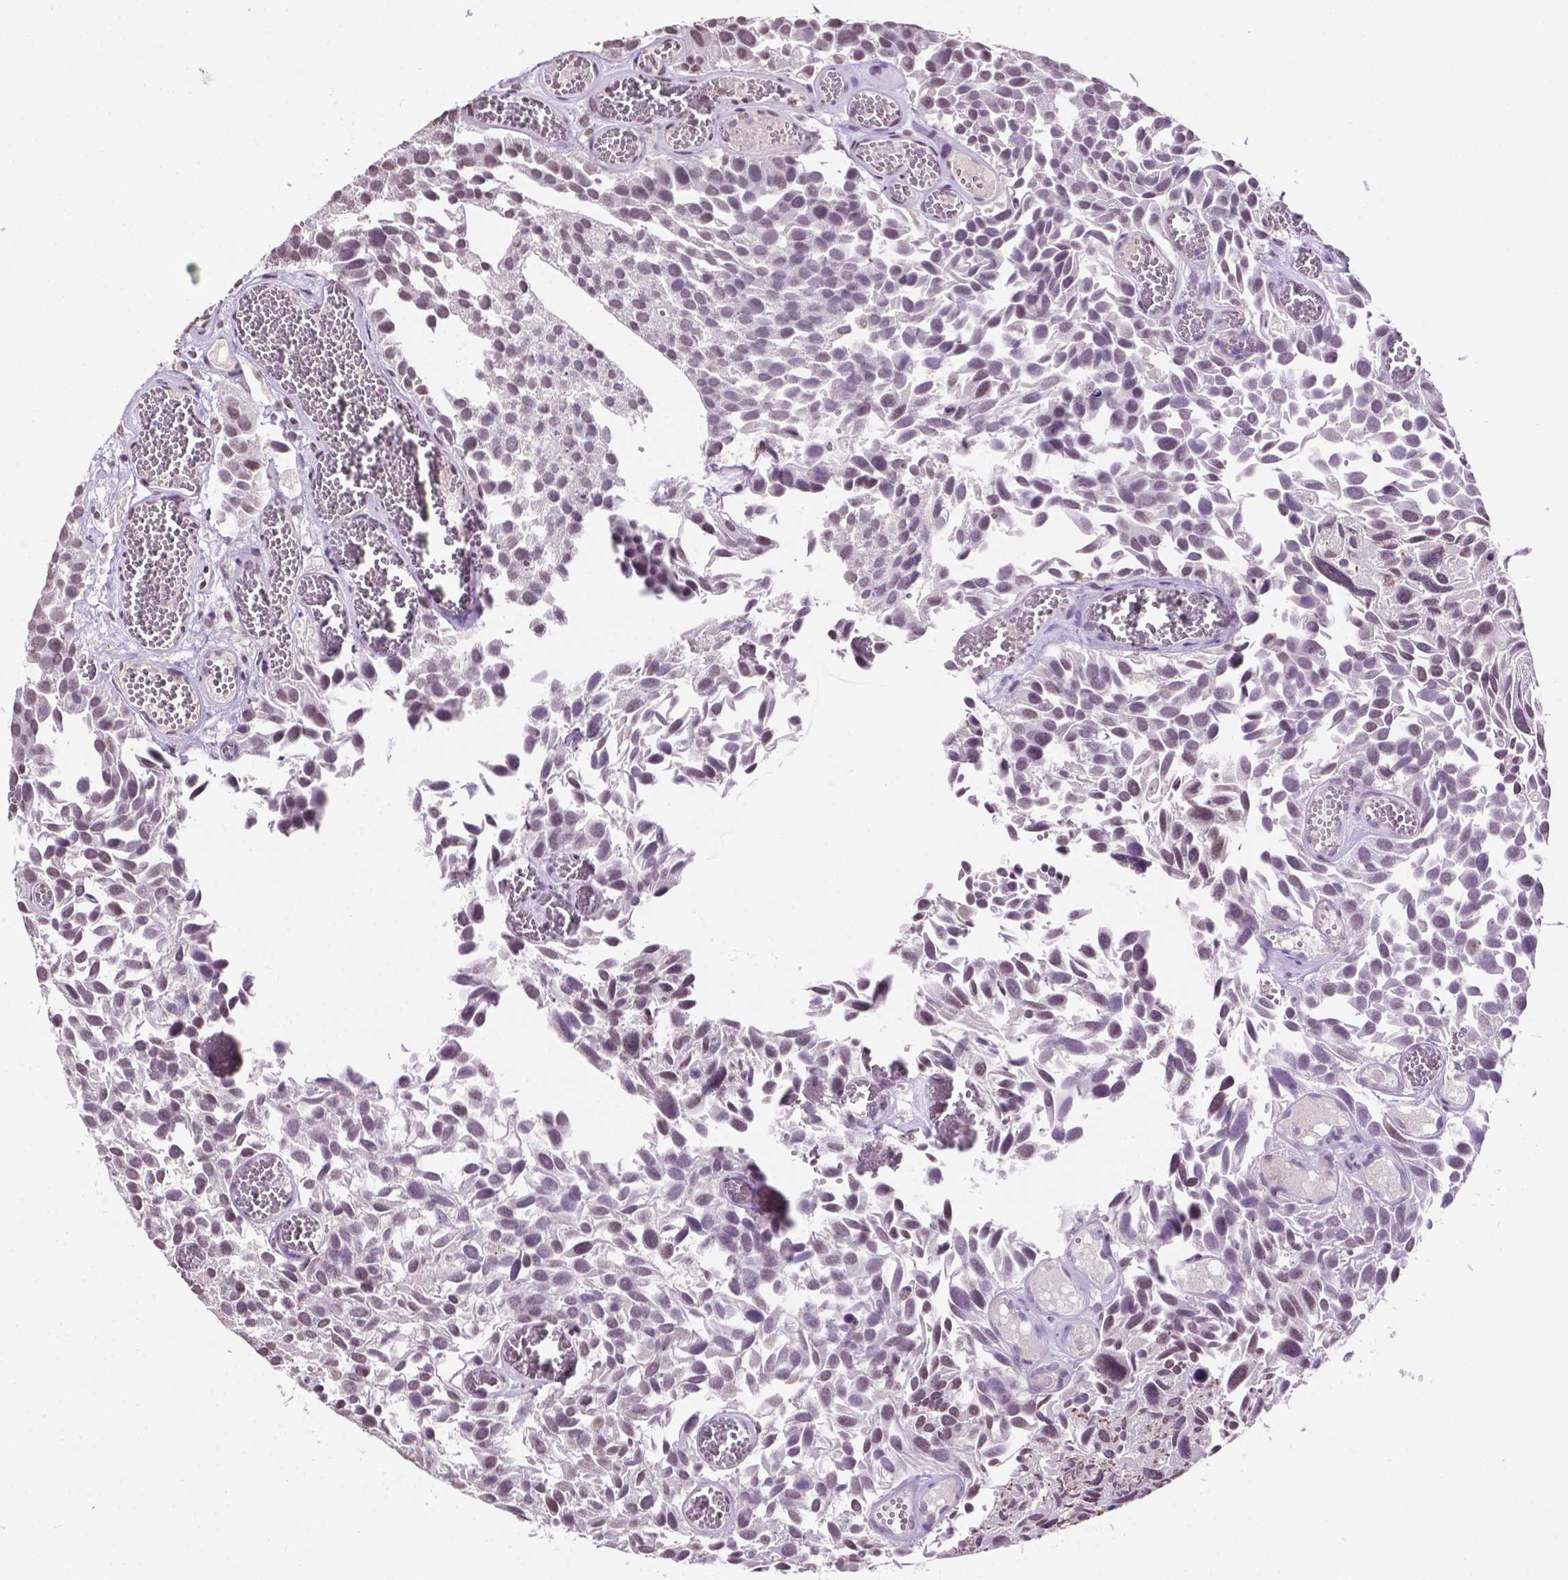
{"staining": {"intensity": "negative", "quantity": "none", "location": "none"}, "tissue": "urothelial cancer", "cell_type": "Tumor cells", "image_type": "cancer", "snomed": [{"axis": "morphology", "description": "Urothelial carcinoma, Low grade"}, {"axis": "topography", "description": "Urinary bladder"}], "caption": "This is a histopathology image of immunohistochemistry (IHC) staining of low-grade urothelial carcinoma, which shows no positivity in tumor cells.", "gene": "PTPN6", "patient": {"sex": "female", "age": 69}}